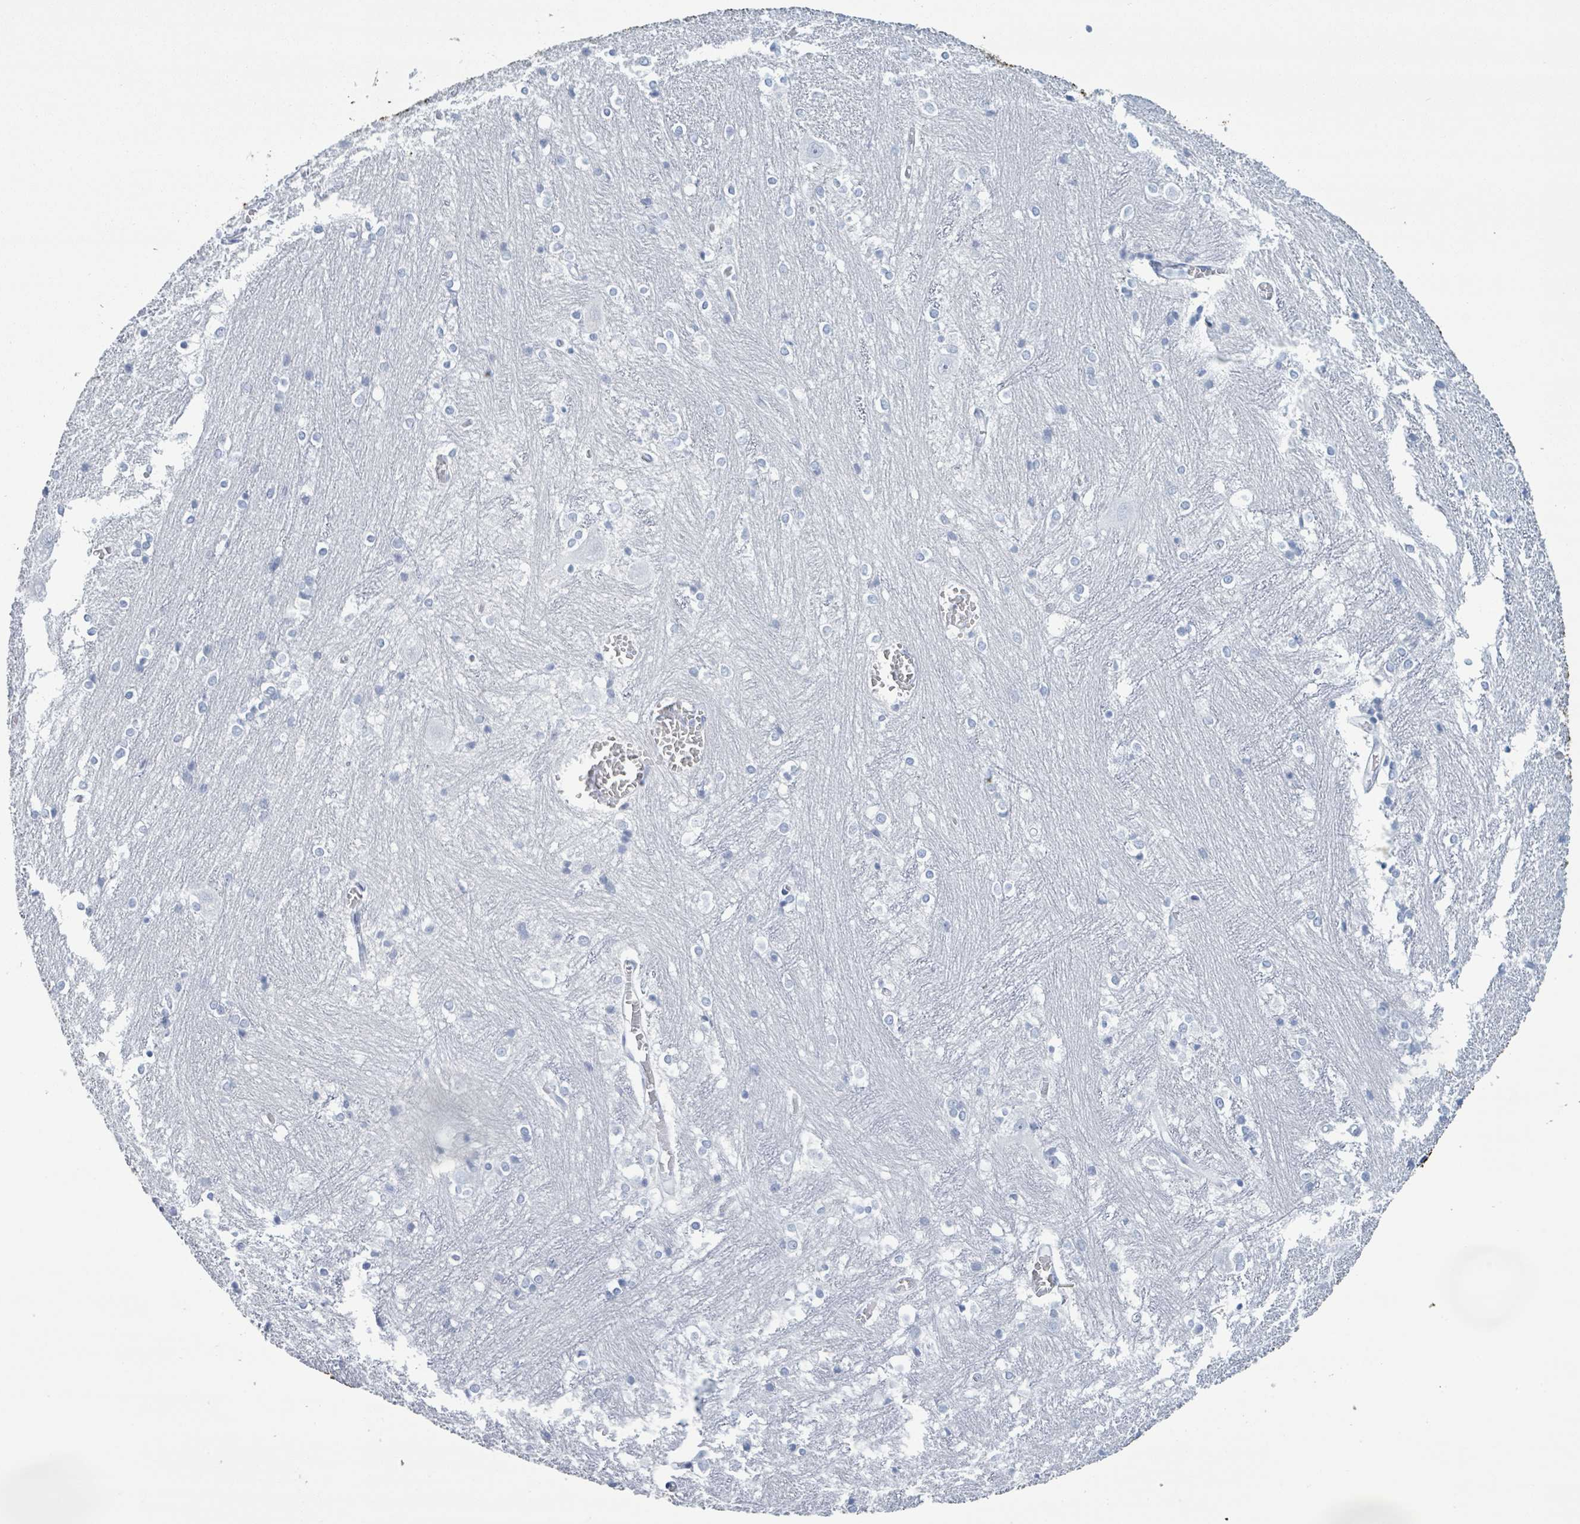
{"staining": {"intensity": "negative", "quantity": "none", "location": "none"}, "tissue": "caudate", "cell_type": "Glial cells", "image_type": "normal", "snomed": [{"axis": "morphology", "description": "Normal tissue, NOS"}, {"axis": "topography", "description": "Lateral ventricle wall"}], "caption": "Immunohistochemical staining of unremarkable caudate exhibits no significant staining in glial cells.", "gene": "KRT8", "patient": {"sex": "male", "age": 37}}